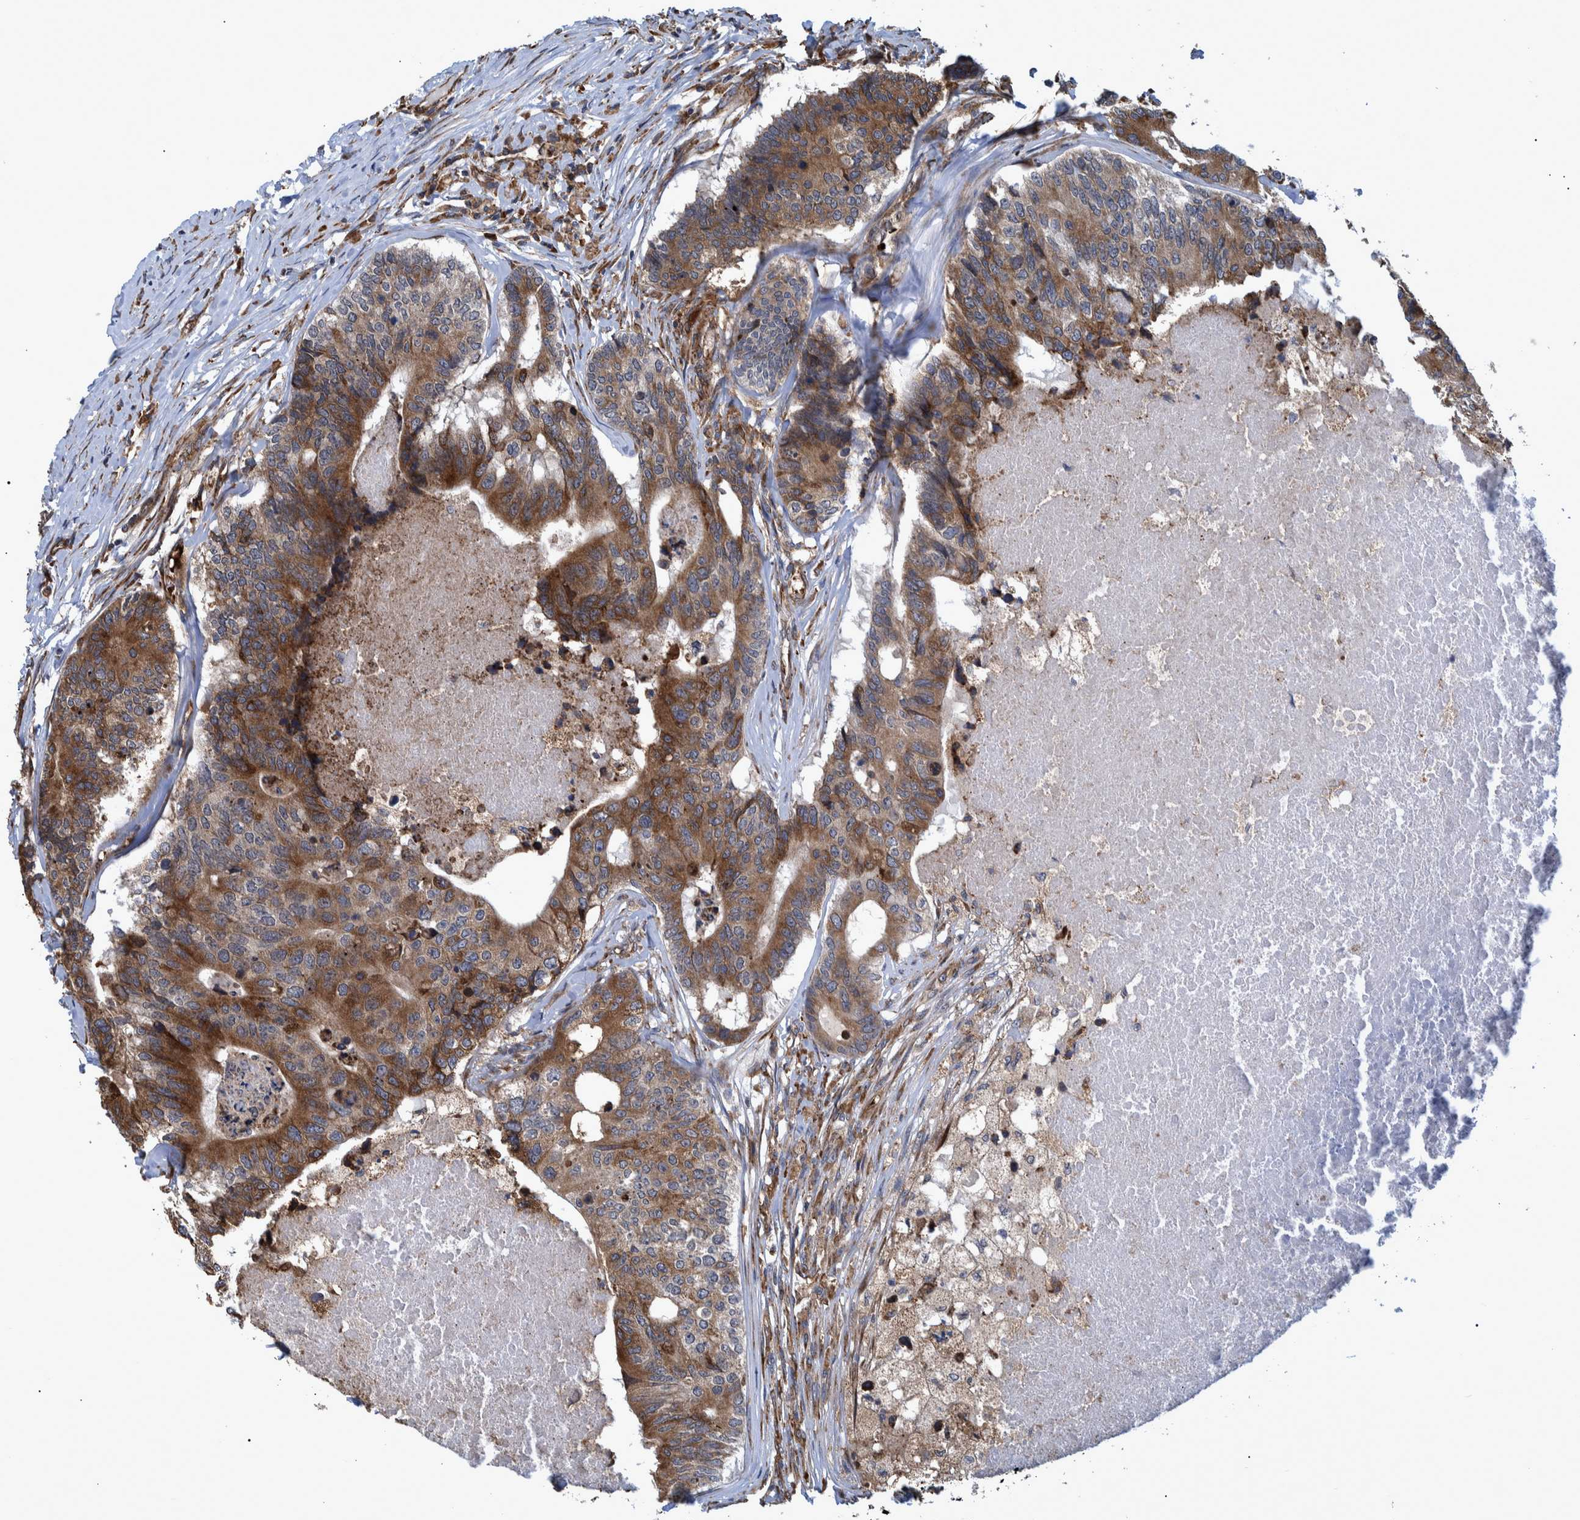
{"staining": {"intensity": "moderate", "quantity": ">75%", "location": "cytoplasmic/membranous"}, "tissue": "colorectal cancer", "cell_type": "Tumor cells", "image_type": "cancer", "snomed": [{"axis": "morphology", "description": "Adenocarcinoma, NOS"}, {"axis": "topography", "description": "Colon"}], "caption": "Immunohistochemical staining of colorectal cancer exhibits medium levels of moderate cytoplasmic/membranous protein staining in approximately >75% of tumor cells.", "gene": "SPAG5", "patient": {"sex": "female", "age": 67}}